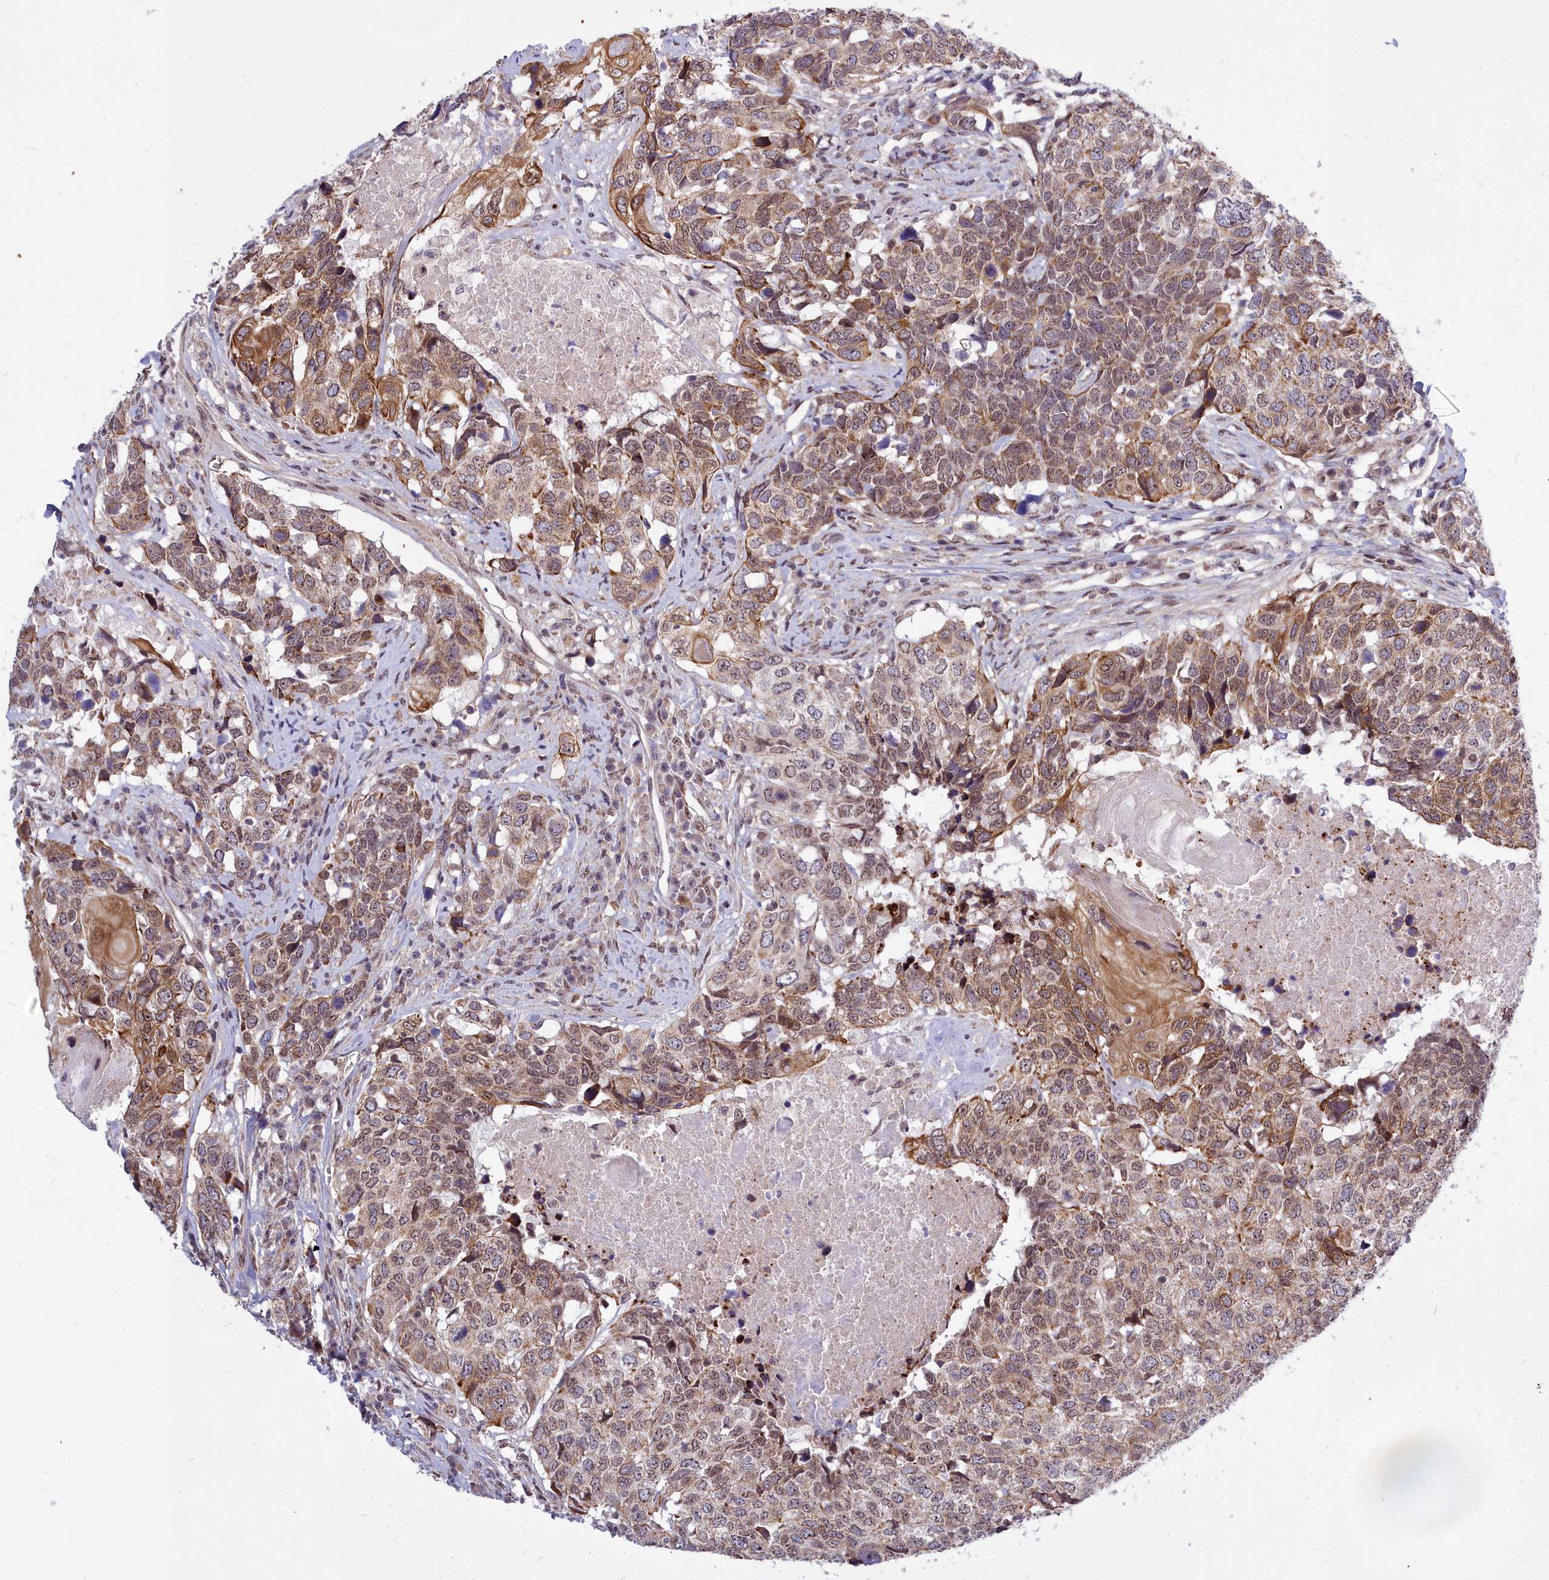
{"staining": {"intensity": "moderate", "quantity": "25%-75%", "location": "cytoplasmic/membranous,nuclear"}, "tissue": "head and neck cancer", "cell_type": "Tumor cells", "image_type": "cancer", "snomed": [{"axis": "morphology", "description": "Squamous cell carcinoma, NOS"}, {"axis": "topography", "description": "Head-Neck"}], "caption": "About 25%-75% of tumor cells in human head and neck squamous cell carcinoma show moderate cytoplasmic/membranous and nuclear protein staining as visualized by brown immunohistochemical staining.", "gene": "ABCB8", "patient": {"sex": "male", "age": 66}}